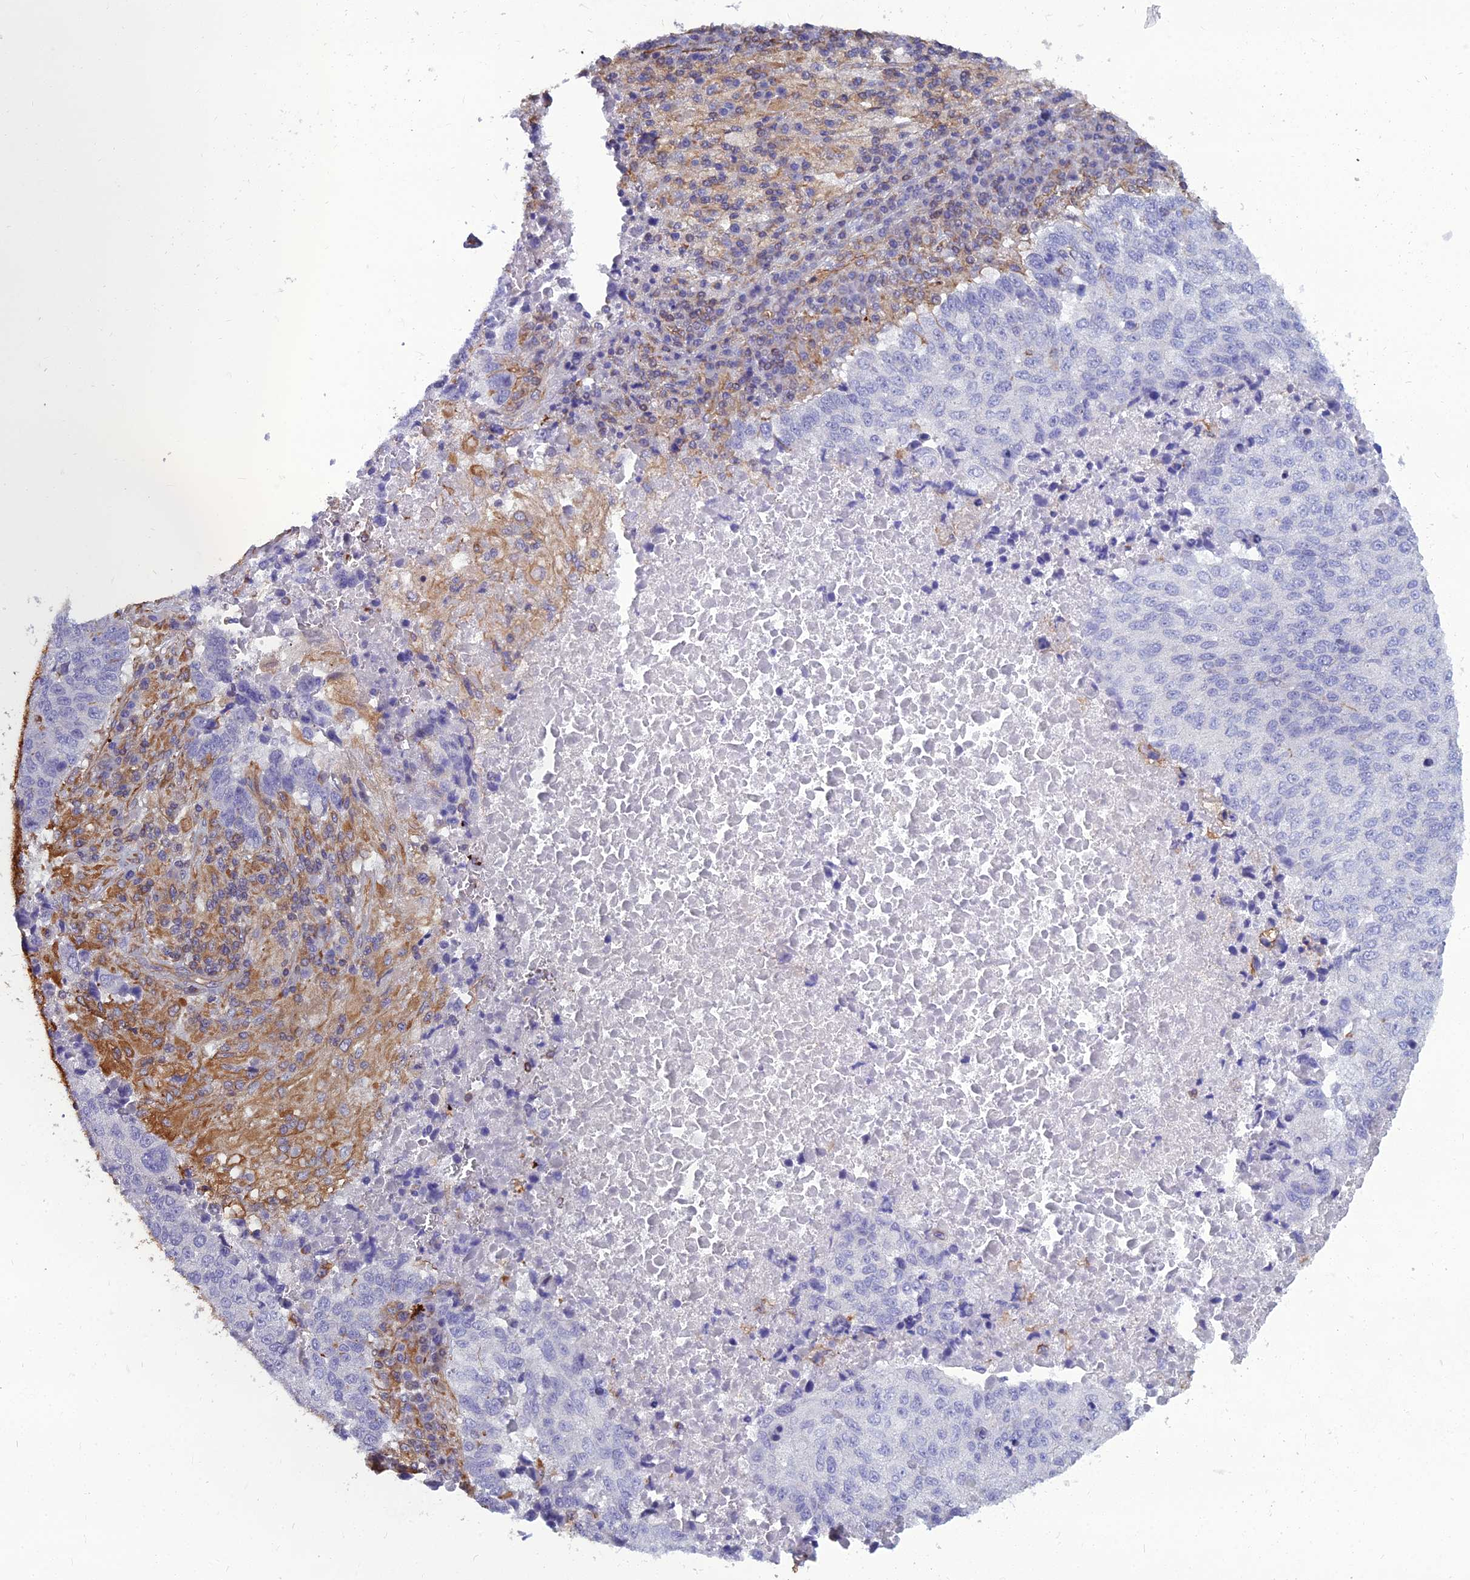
{"staining": {"intensity": "negative", "quantity": "none", "location": "none"}, "tissue": "lung cancer", "cell_type": "Tumor cells", "image_type": "cancer", "snomed": [{"axis": "morphology", "description": "Squamous cell carcinoma, NOS"}, {"axis": "topography", "description": "Lung"}], "caption": "This is an IHC photomicrograph of lung cancer (squamous cell carcinoma). There is no expression in tumor cells.", "gene": "PSMD11", "patient": {"sex": "male", "age": 73}}